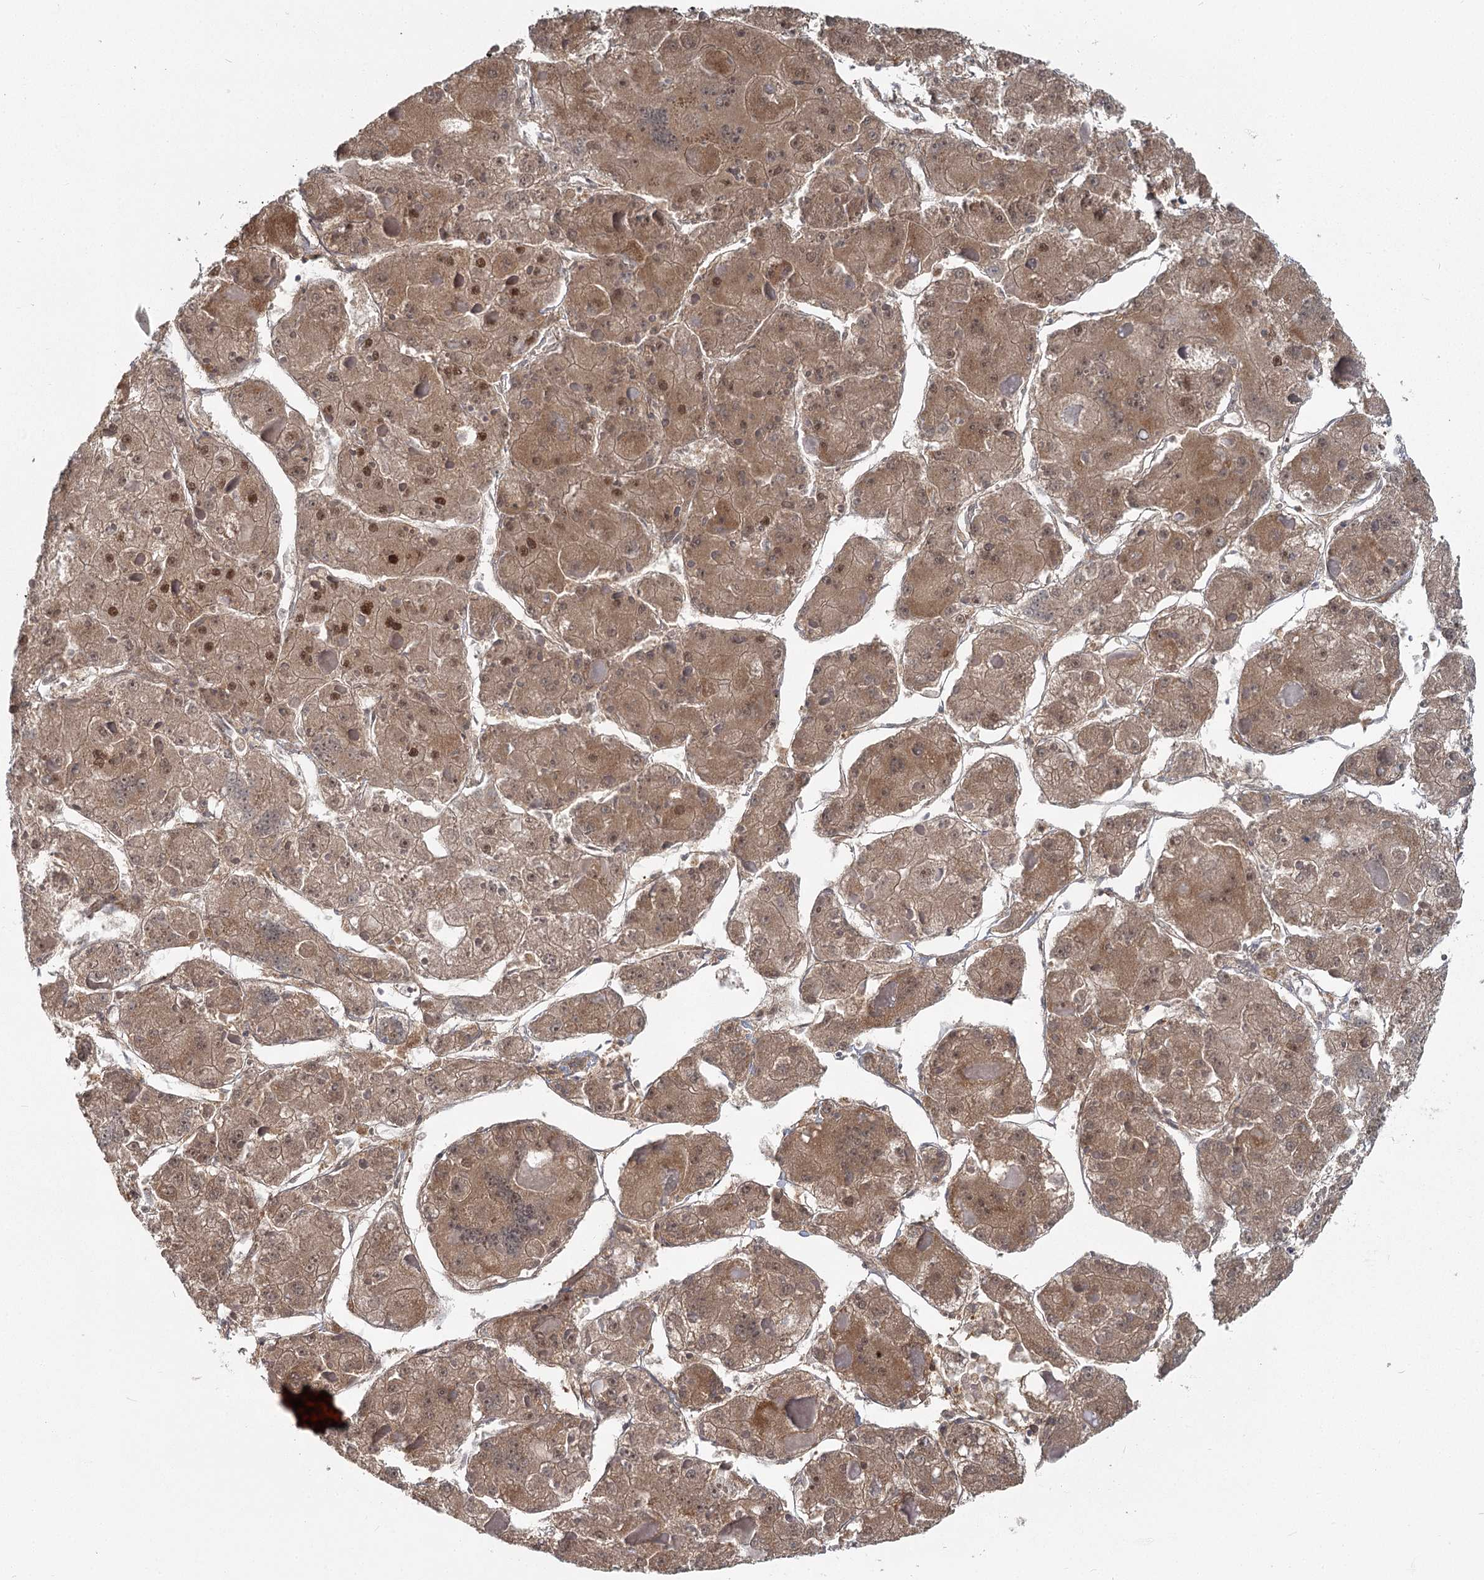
{"staining": {"intensity": "moderate", "quantity": ">75%", "location": "cytoplasmic/membranous,nuclear"}, "tissue": "liver cancer", "cell_type": "Tumor cells", "image_type": "cancer", "snomed": [{"axis": "morphology", "description": "Carcinoma, Hepatocellular, NOS"}, {"axis": "topography", "description": "Liver"}], "caption": "A high-resolution photomicrograph shows IHC staining of liver cancer, which demonstrates moderate cytoplasmic/membranous and nuclear positivity in approximately >75% of tumor cells.", "gene": "THNSL1", "patient": {"sex": "female", "age": 73}}